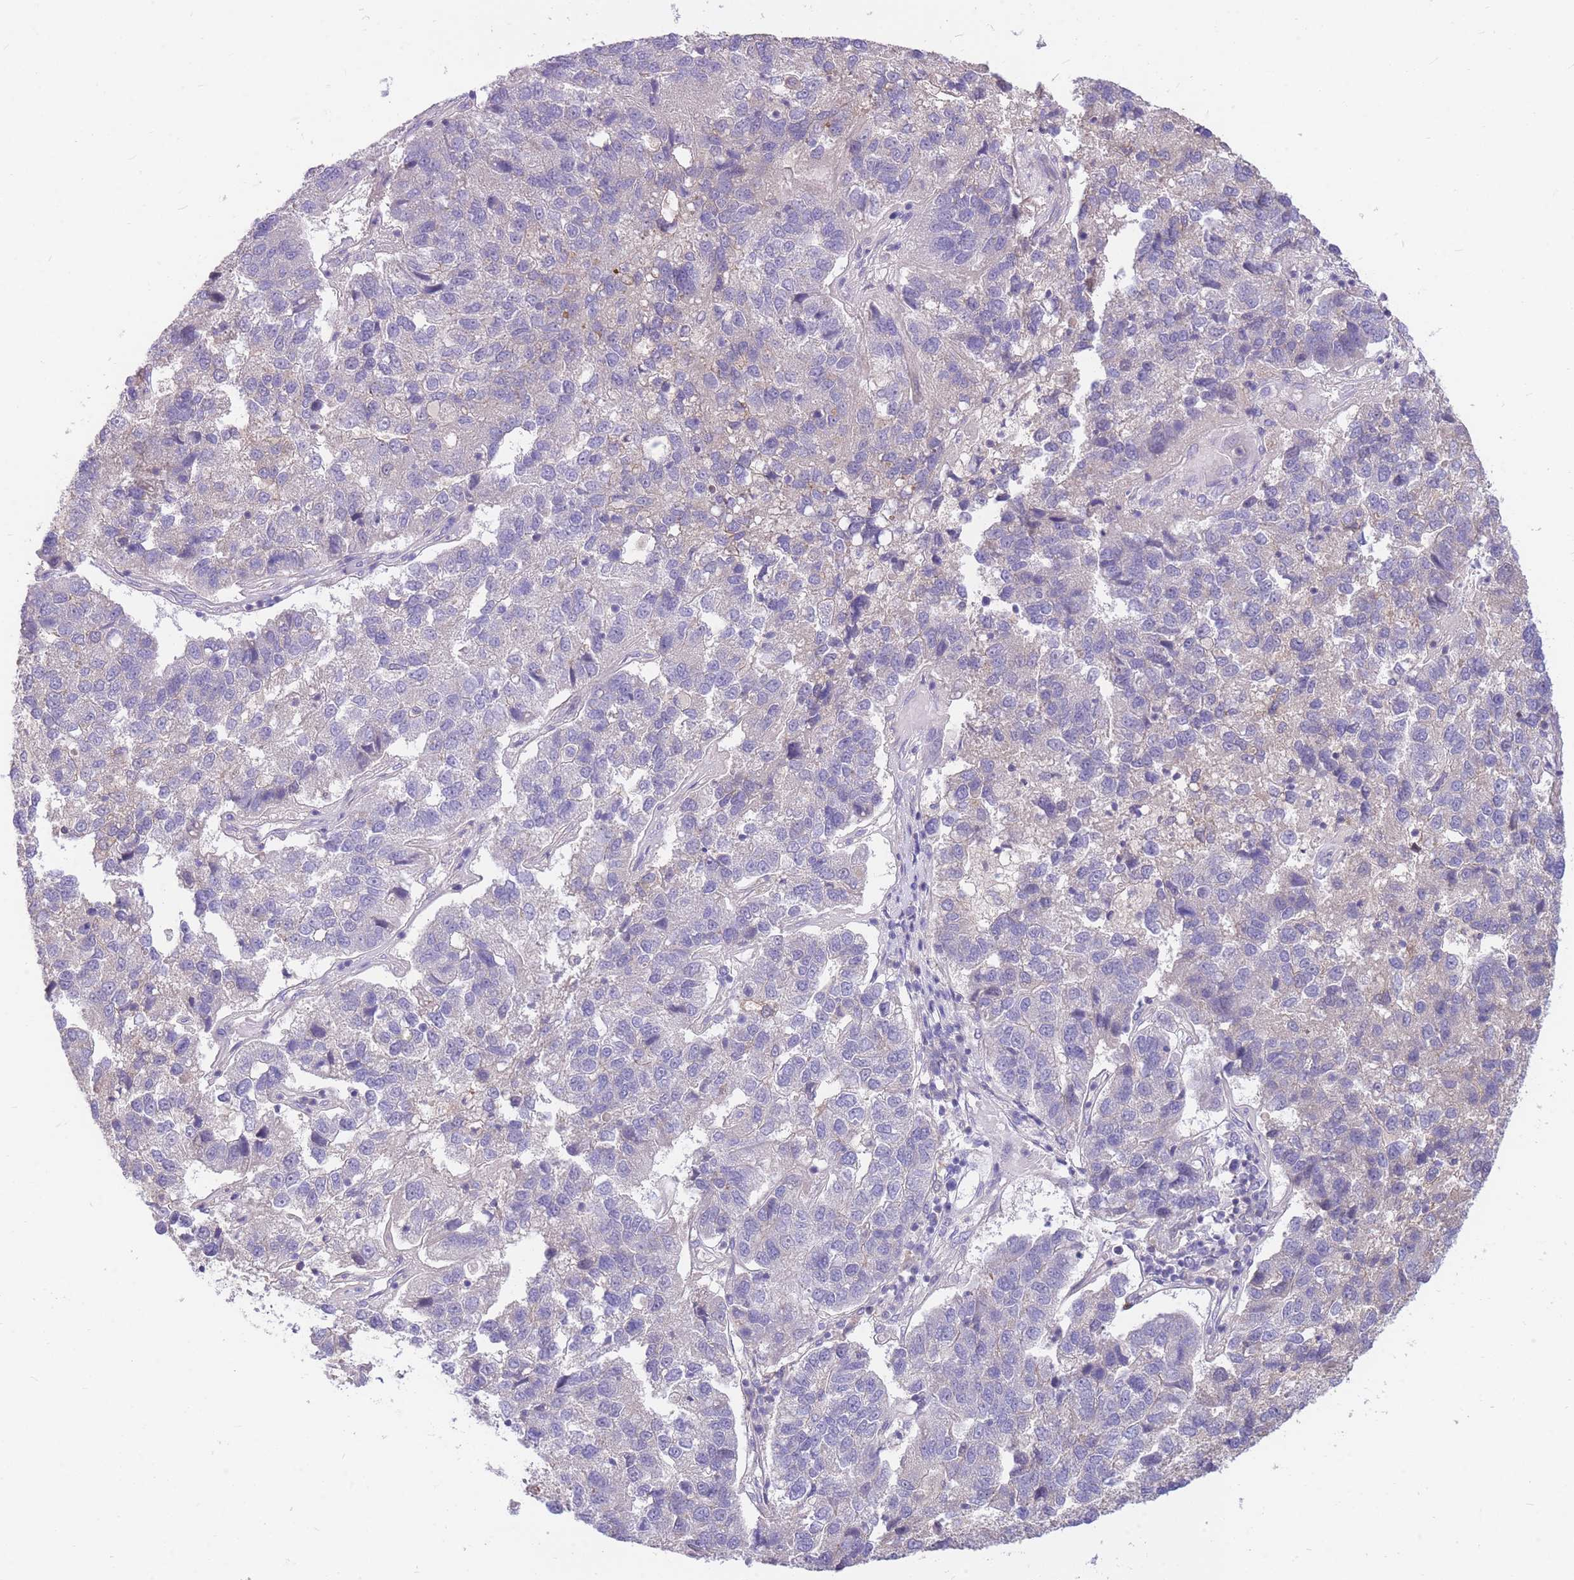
{"staining": {"intensity": "negative", "quantity": "none", "location": "none"}, "tissue": "pancreatic cancer", "cell_type": "Tumor cells", "image_type": "cancer", "snomed": [{"axis": "morphology", "description": "Adenocarcinoma, NOS"}, {"axis": "topography", "description": "Pancreas"}], "caption": "DAB immunohistochemical staining of human pancreatic cancer (adenocarcinoma) shows no significant positivity in tumor cells.", "gene": "OR5T1", "patient": {"sex": "female", "age": 61}}